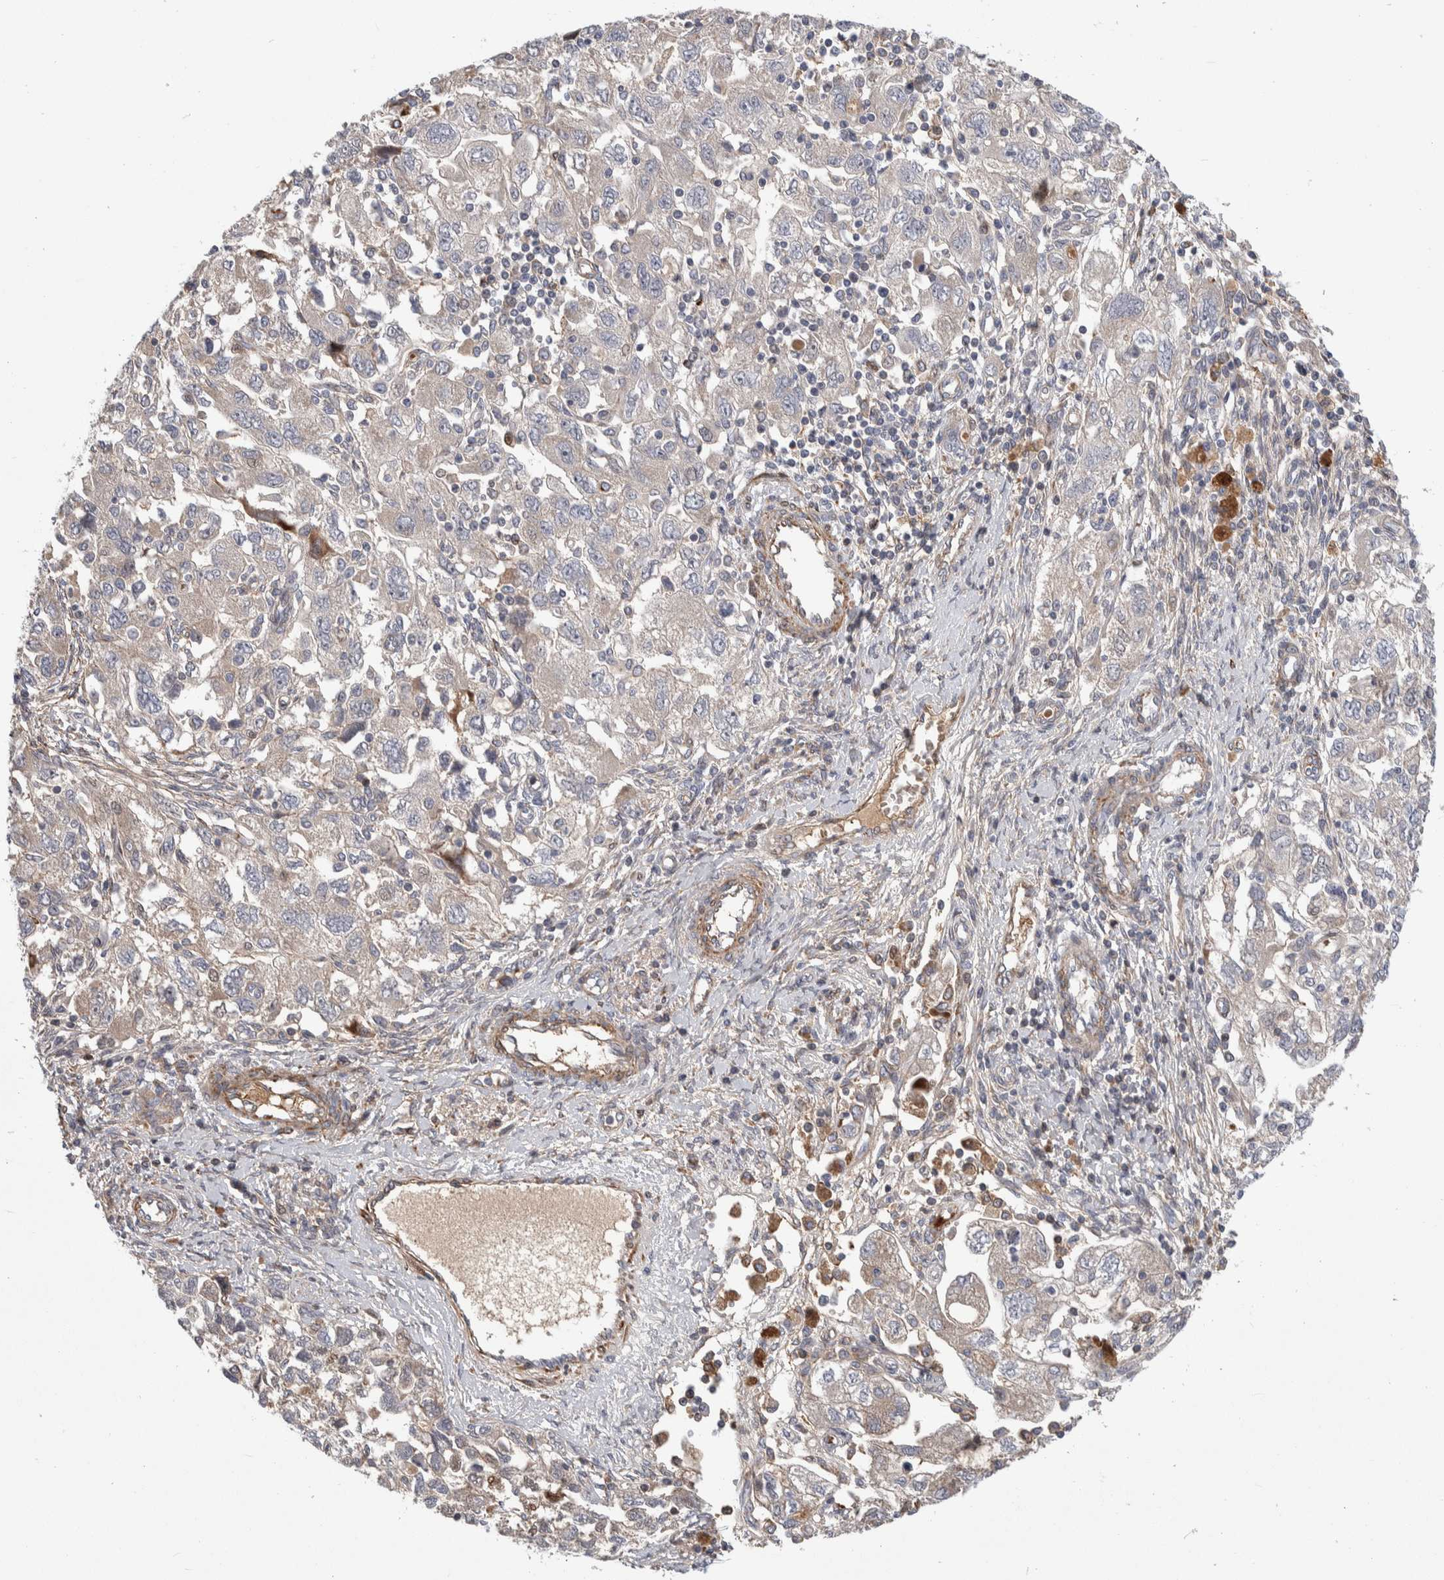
{"staining": {"intensity": "negative", "quantity": "none", "location": "none"}, "tissue": "ovarian cancer", "cell_type": "Tumor cells", "image_type": "cancer", "snomed": [{"axis": "morphology", "description": "Carcinoma, NOS"}, {"axis": "morphology", "description": "Cystadenocarcinoma, serous, NOS"}, {"axis": "topography", "description": "Ovary"}], "caption": "A histopathology image of human ovarian serous cystadenocarcinoma is negative for staining in tumor cells.", "gene": "PSMG3", "patient": {"sex": "female", "age": 69}}